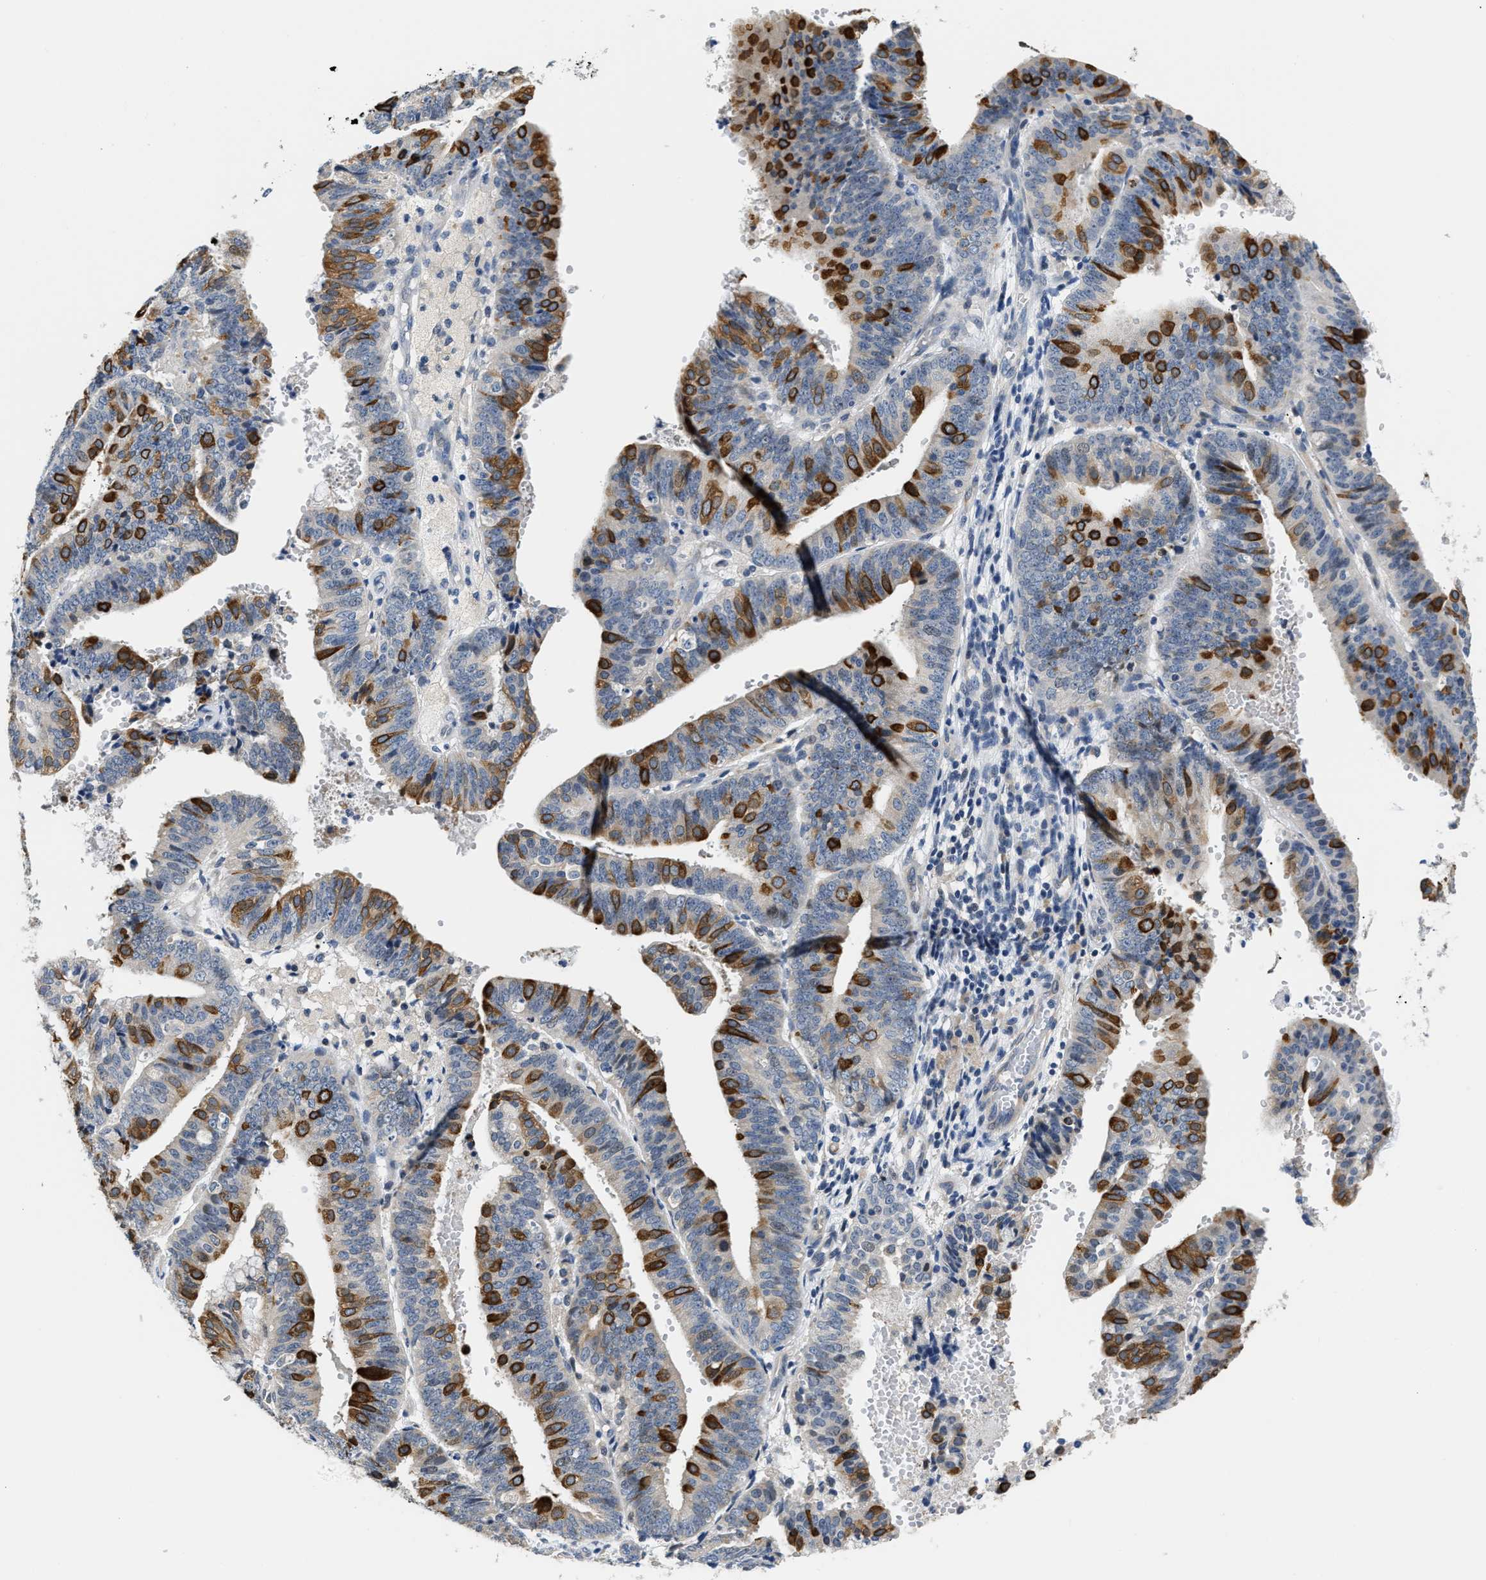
{"staining": {"intensity": "strong", "quantity": "25%-75%", "location": "cytoplasmic/membranous"}, "tissue": "endometrial cancer", "cell_type": "Tumor cells", "image_type": "cancer", "snomed": [{"axis": "morphology", "description": "Adenocarcinoma, NOS"}, {"axis": "topography", "description": "Endometrium"}], "caption": "Protein expression analysis of human adenocarcinoma (endometrial) reveals strong cytoplasmic/membranous staining in approximately 25%-75% of tumor cells.", "gene": "CLGN", "patient": {"sex": "female", "age": 63}}